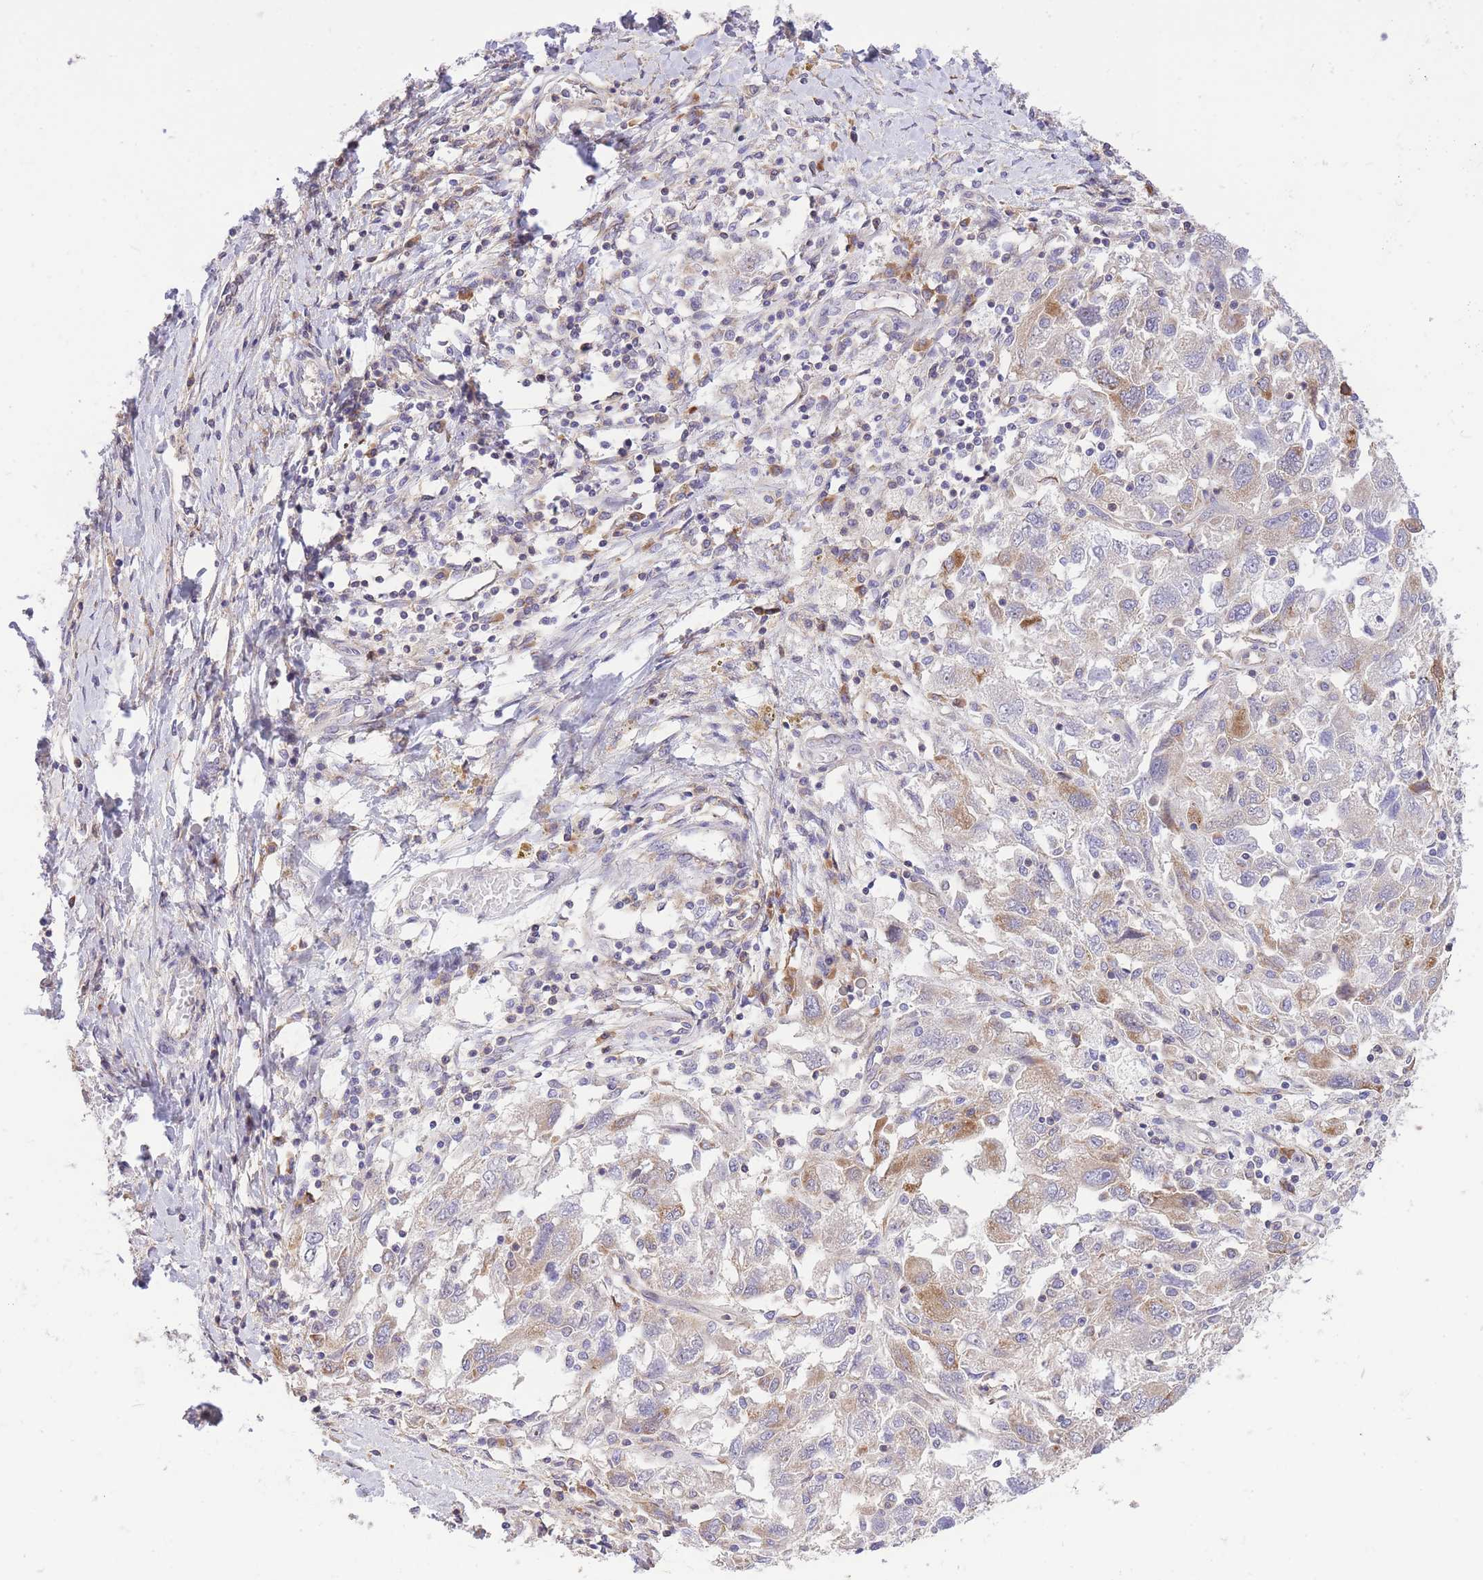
{"staining": {"intensity": "weak", "quantity": "<25%", "location": "cytoplasmic/membranous"}, "tissue": "ovarian cancer", "cell_type": "Tumor cells", "image_type": "cancer", "snomed": [{"axis": "morphology", "description": "Carcinoma, NOS"}, {"axis": "morphology", "description": "Cystadenocarcinoma, serous, NOS"}, {"axis": "topography", "description": "Ovary"}], "caption": "DAB immunohistochemical staining of human ovarian cancer (carcinoma) displays no significant positivity in tumor cells.", "gene": "GBP7", "patient": {"sex": "female", "age": 69}}